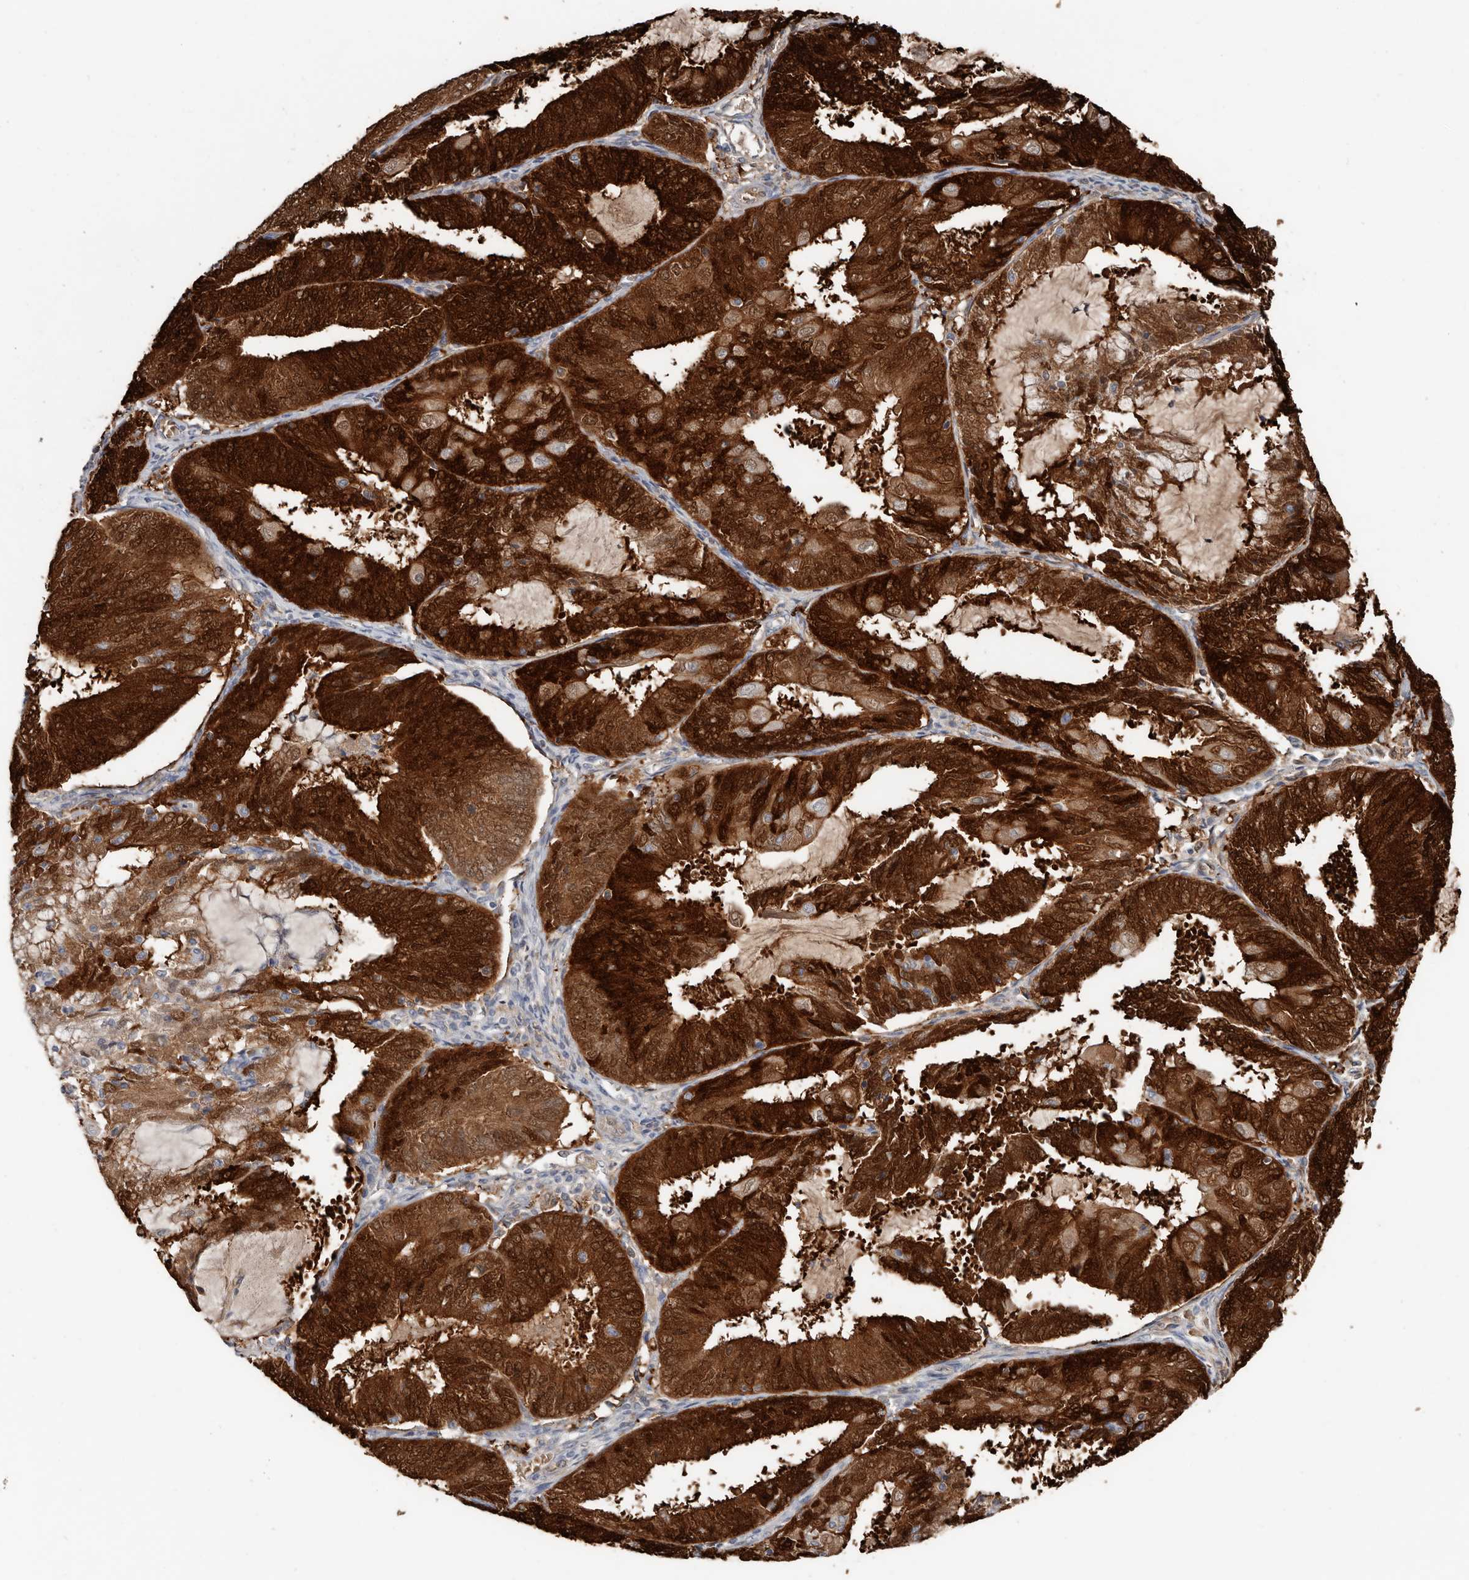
{"staining": {"intensity": "strong", "quantity": ">75%", "location": "cytoplasmic/membranous,nuclear"}, "tissue": "endometrial cancer", "cell_type": "Tumor cells", "image_type": "cancer", "snomed": [{"axis": "morphology", "description": "Adenocarcinoma, NOS"}, {"axis": "topography", "description": "Endometrium"}], "caption": "This micrograph reveals endometrial cancer (adenocarcinoma) stained with immunohistochemistry to label a protein in brown. The cytoplasmic/membranous and nuclear of tumor cells show strong positivity for the protein. Nuclei are counter-stained blue.", "gene": "ASRGL1", "patient": {"sex": "female", "age": 81}}